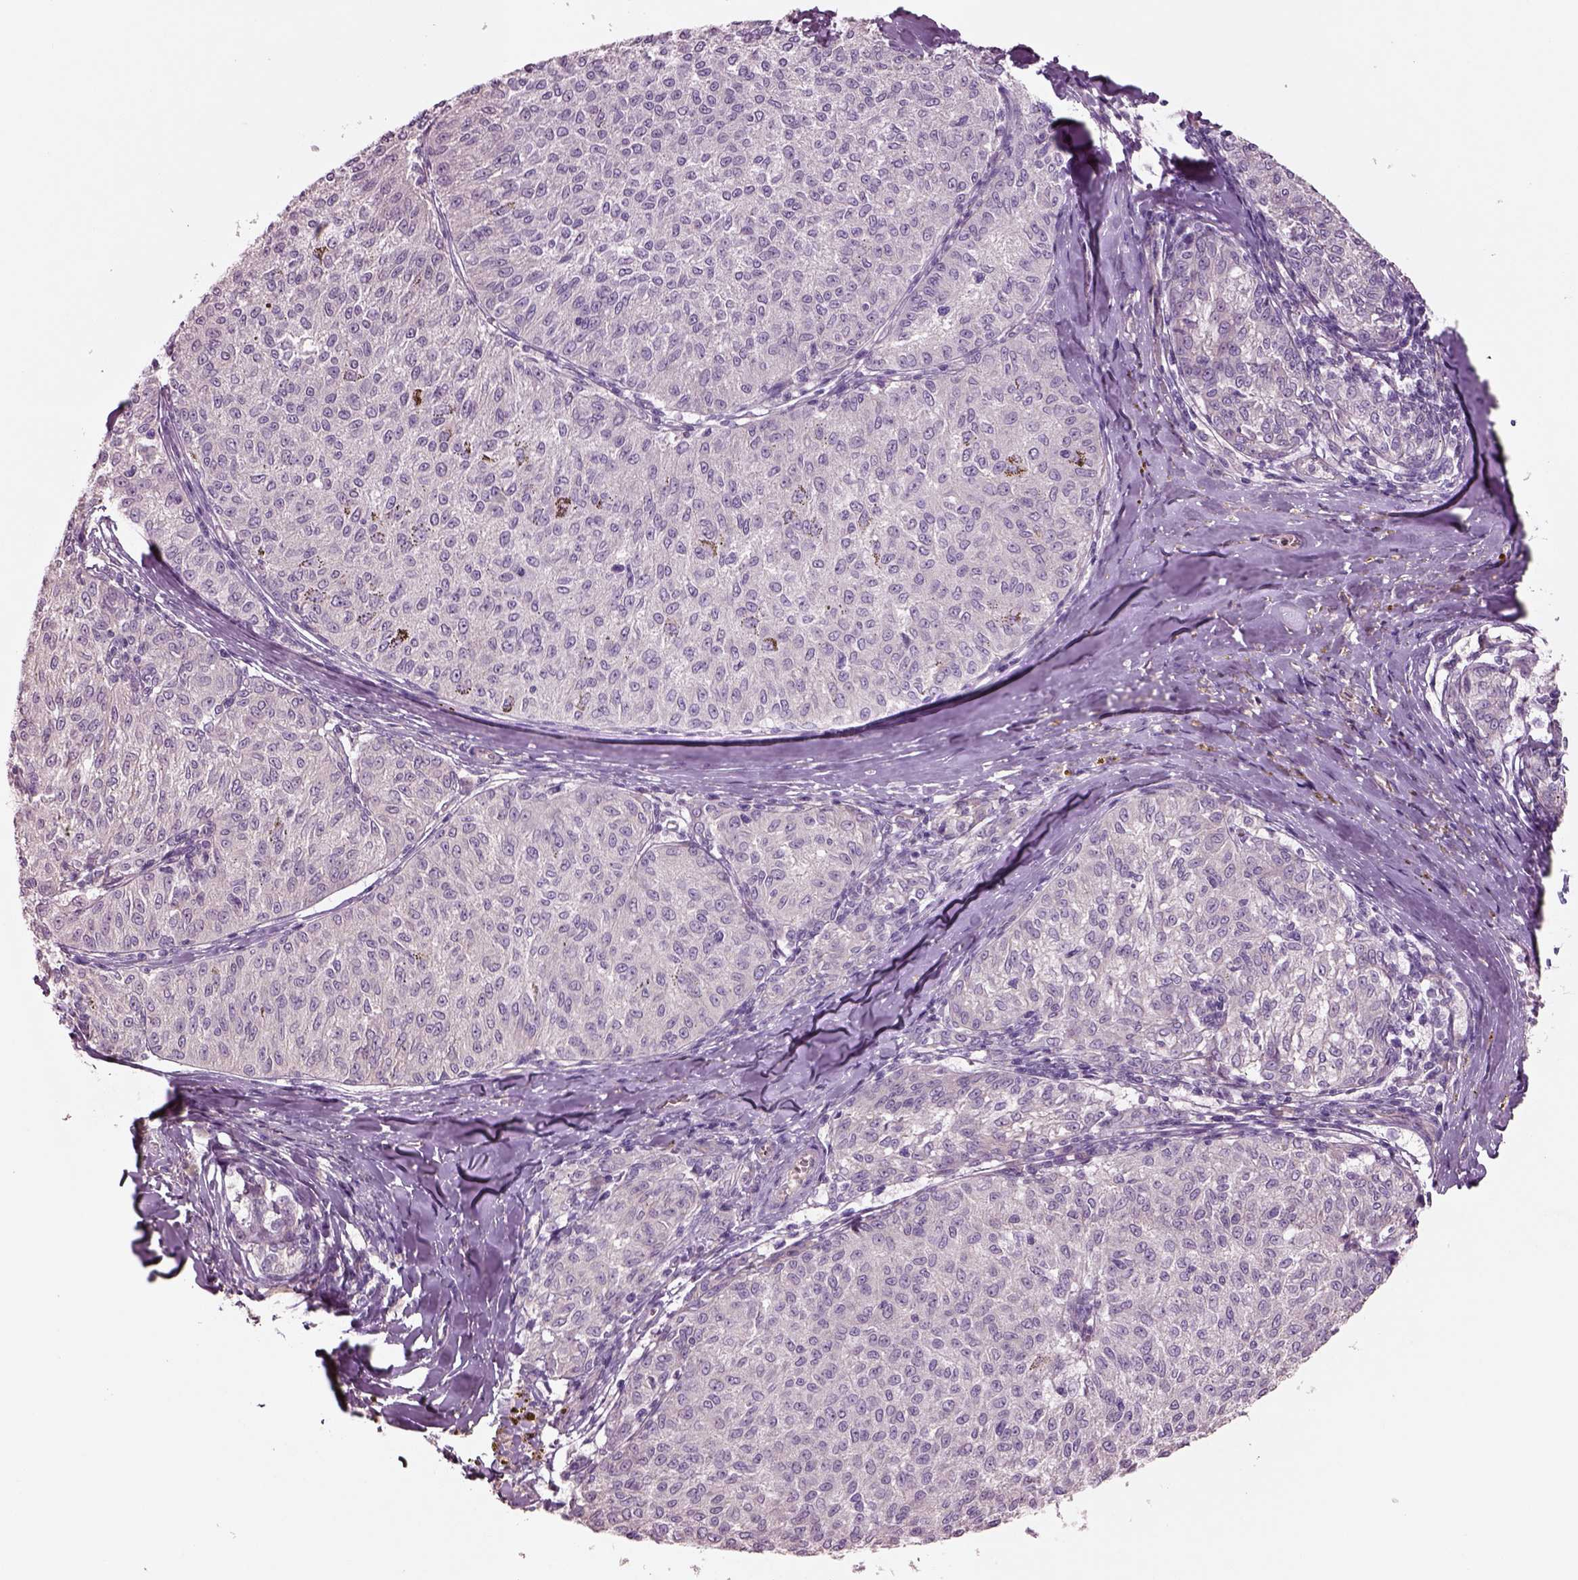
{"staining": {"intensity": "negative", "quantity": "none", "location": "none"}, "tissue": "melanoma", "cell_type": "Tumor cells", "image_type": "cancer", "snomed": [{"axis": "morphology", "description": "Malignant melanoma, NOS"}, {"axis": "topography", "description": "Skin"}], "caption": "IHC image of neoplastic tissue: melanoma stained with DAB demonstrates no significant protein positivity in tumor cells. (DAB (3,3'-diaminobenzidine) immunohistochemistry, high magnification).", "gene": "DUOXA2", "patient": {"sex": "female", "age": 72}}